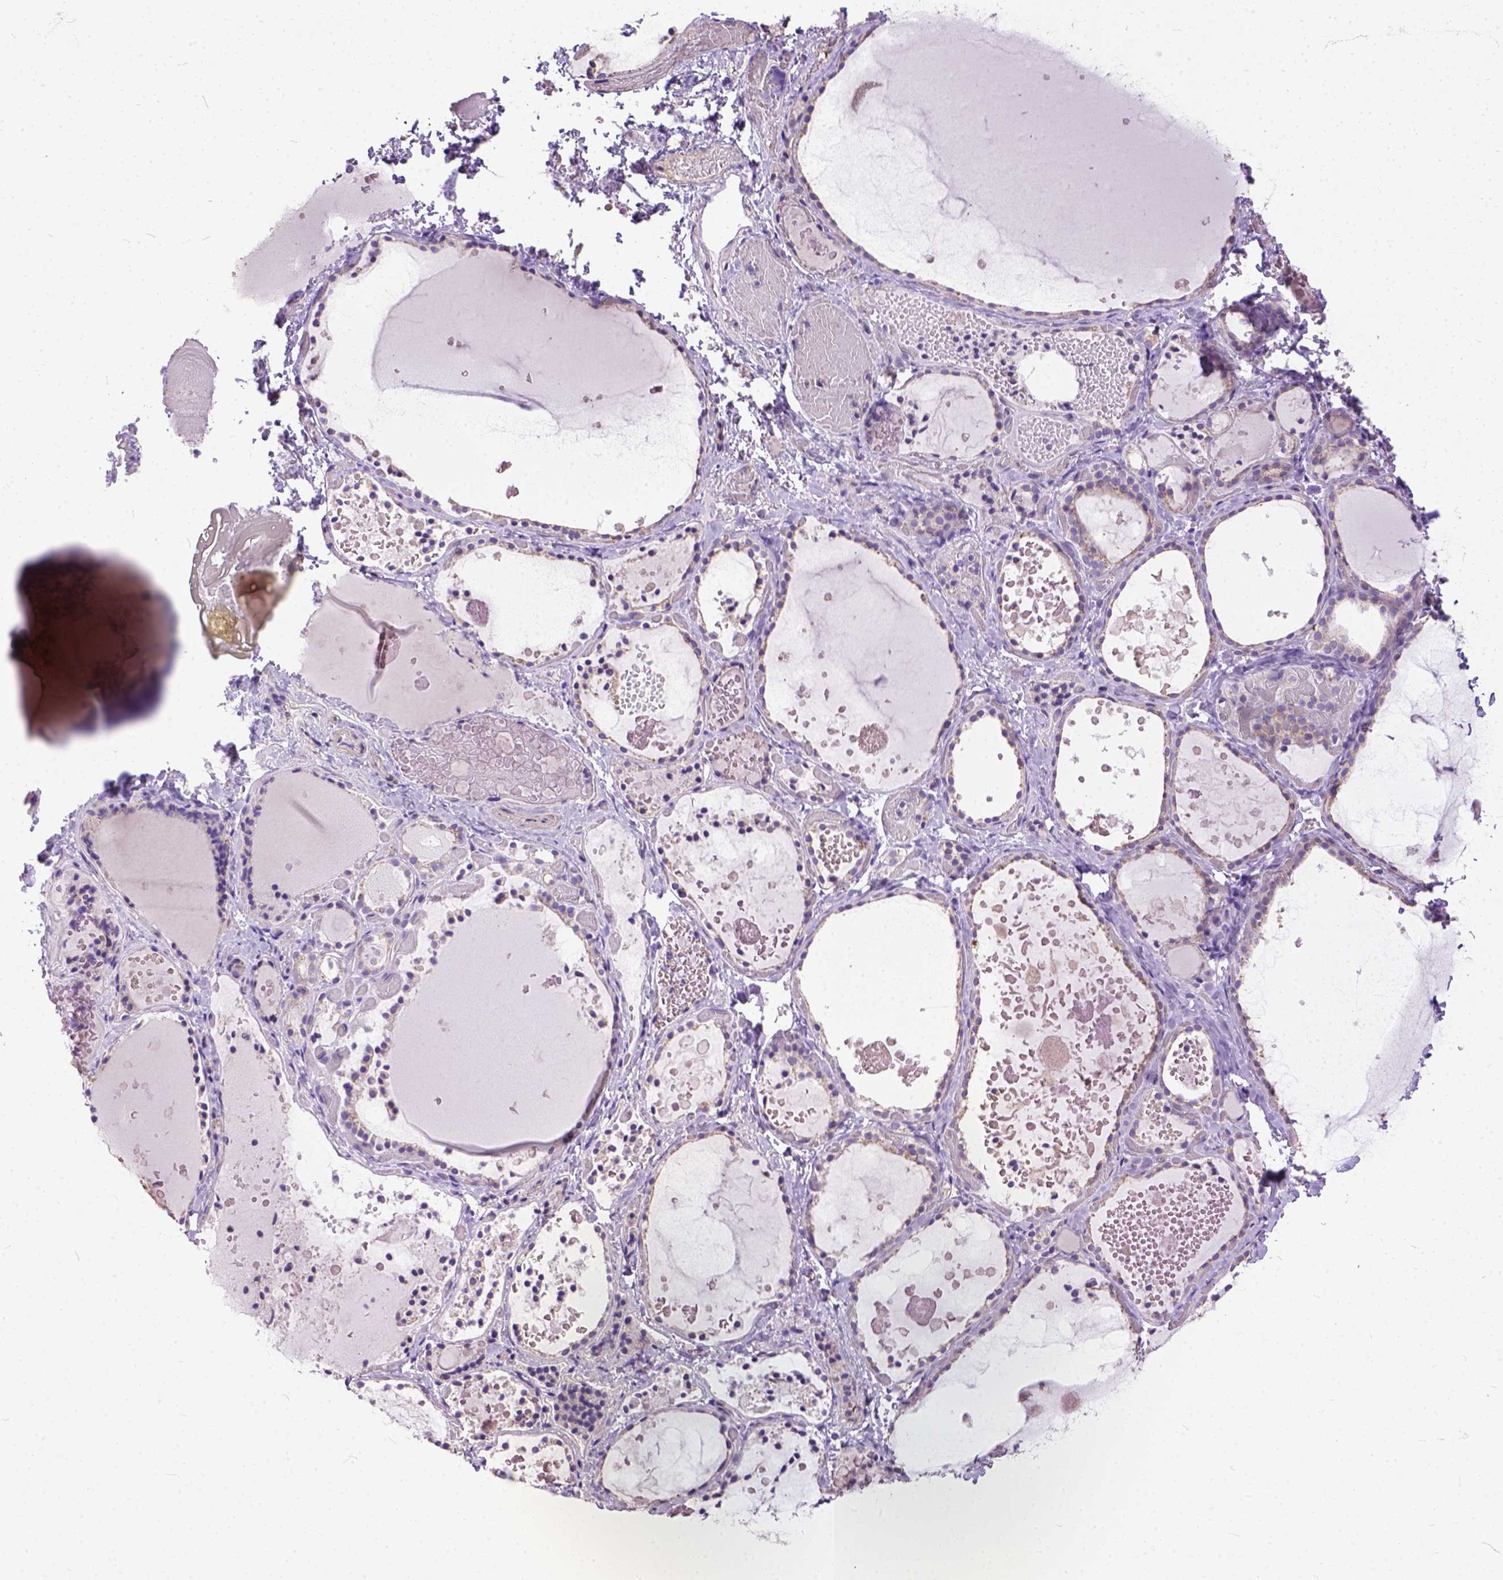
{"staining": {"intensity": "weak", "quantity": "25%-75%", "location": "cytoplasmic/membranous"}, "tissue": "thyroid gland", "cell_type": "Glandular cells", "image_type": "normal", "snomed": [{"axis": "morphology", "description": "Normal tissue, NOS"}, {"axis": "topography", "description": "Thyroid gland"}], "caption": "Protein analysis of benign thyroid gland reveals weak cytoplasmic/membranous positivity in about 25%-75% of glandular cells.", "gene": "BANF2", "patient": {"sex": "female", "age": 56}}